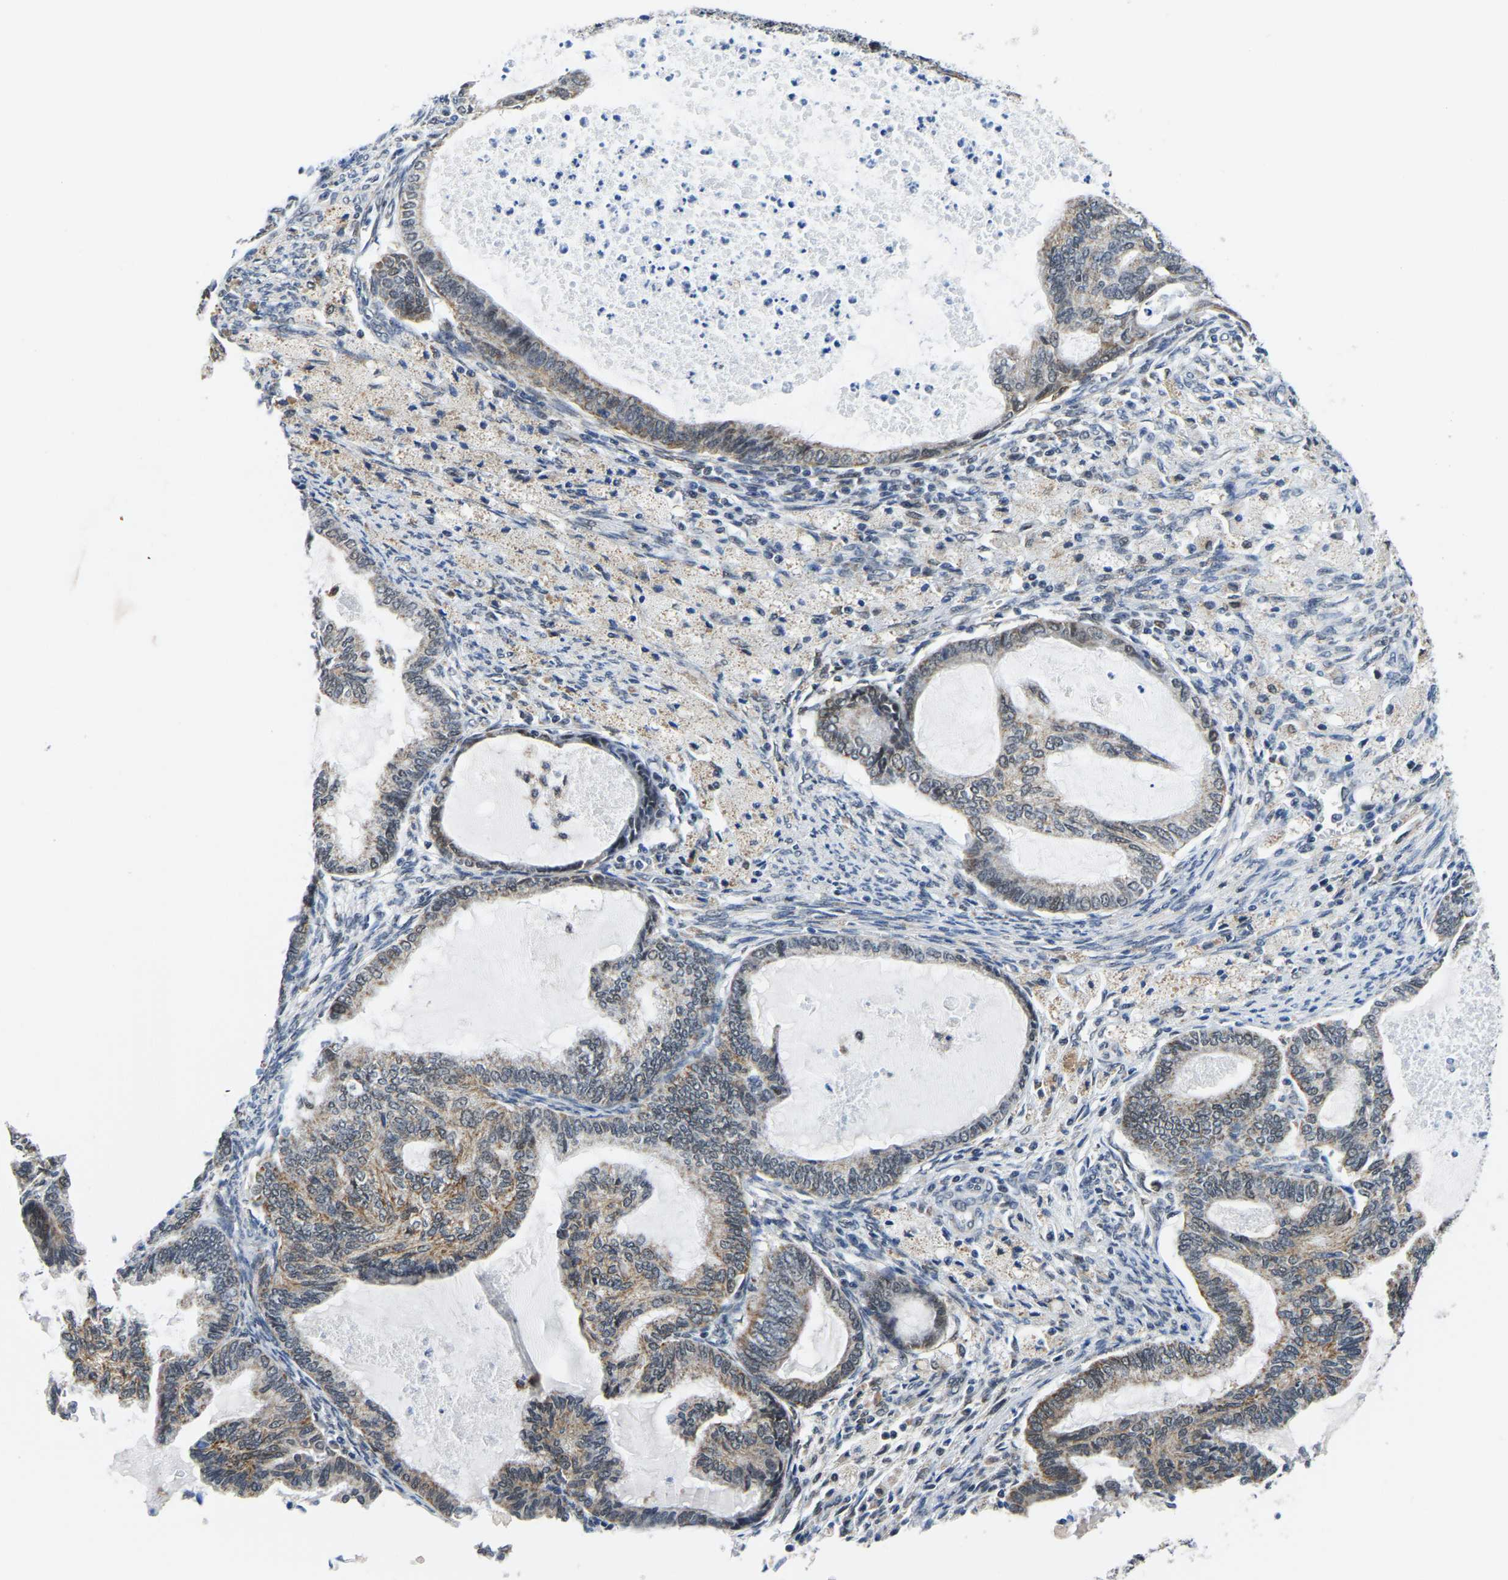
{"staining": {"intensity": "moderate", "quantity": ">75%", "location": "cytoplasmic/membranous"}, "tissue": "cervical cancer", "cell_type": "Tumor cells", "image_type": "cancer", "snomed": [{"axis": "morphology", "description": "Normal tissue, NOS"}, {"axis": "morphology", "description": "Adenocarcinoma, NOS"}, {"axis": "topography", "description": "Cervix"}, {"axis": "topography", "description": "Endometrium"}], "caption": "Protein staining of cervical cancer (adenocarcinoma) tissue reveals moderate cytoplasmic/membranous expression in about >75% of tumor cells. (Brightfield microscopy of DAB IHC at high magnification).", "gene": "BNIP3L", "patient": {"sex": "female", "age": 86}}